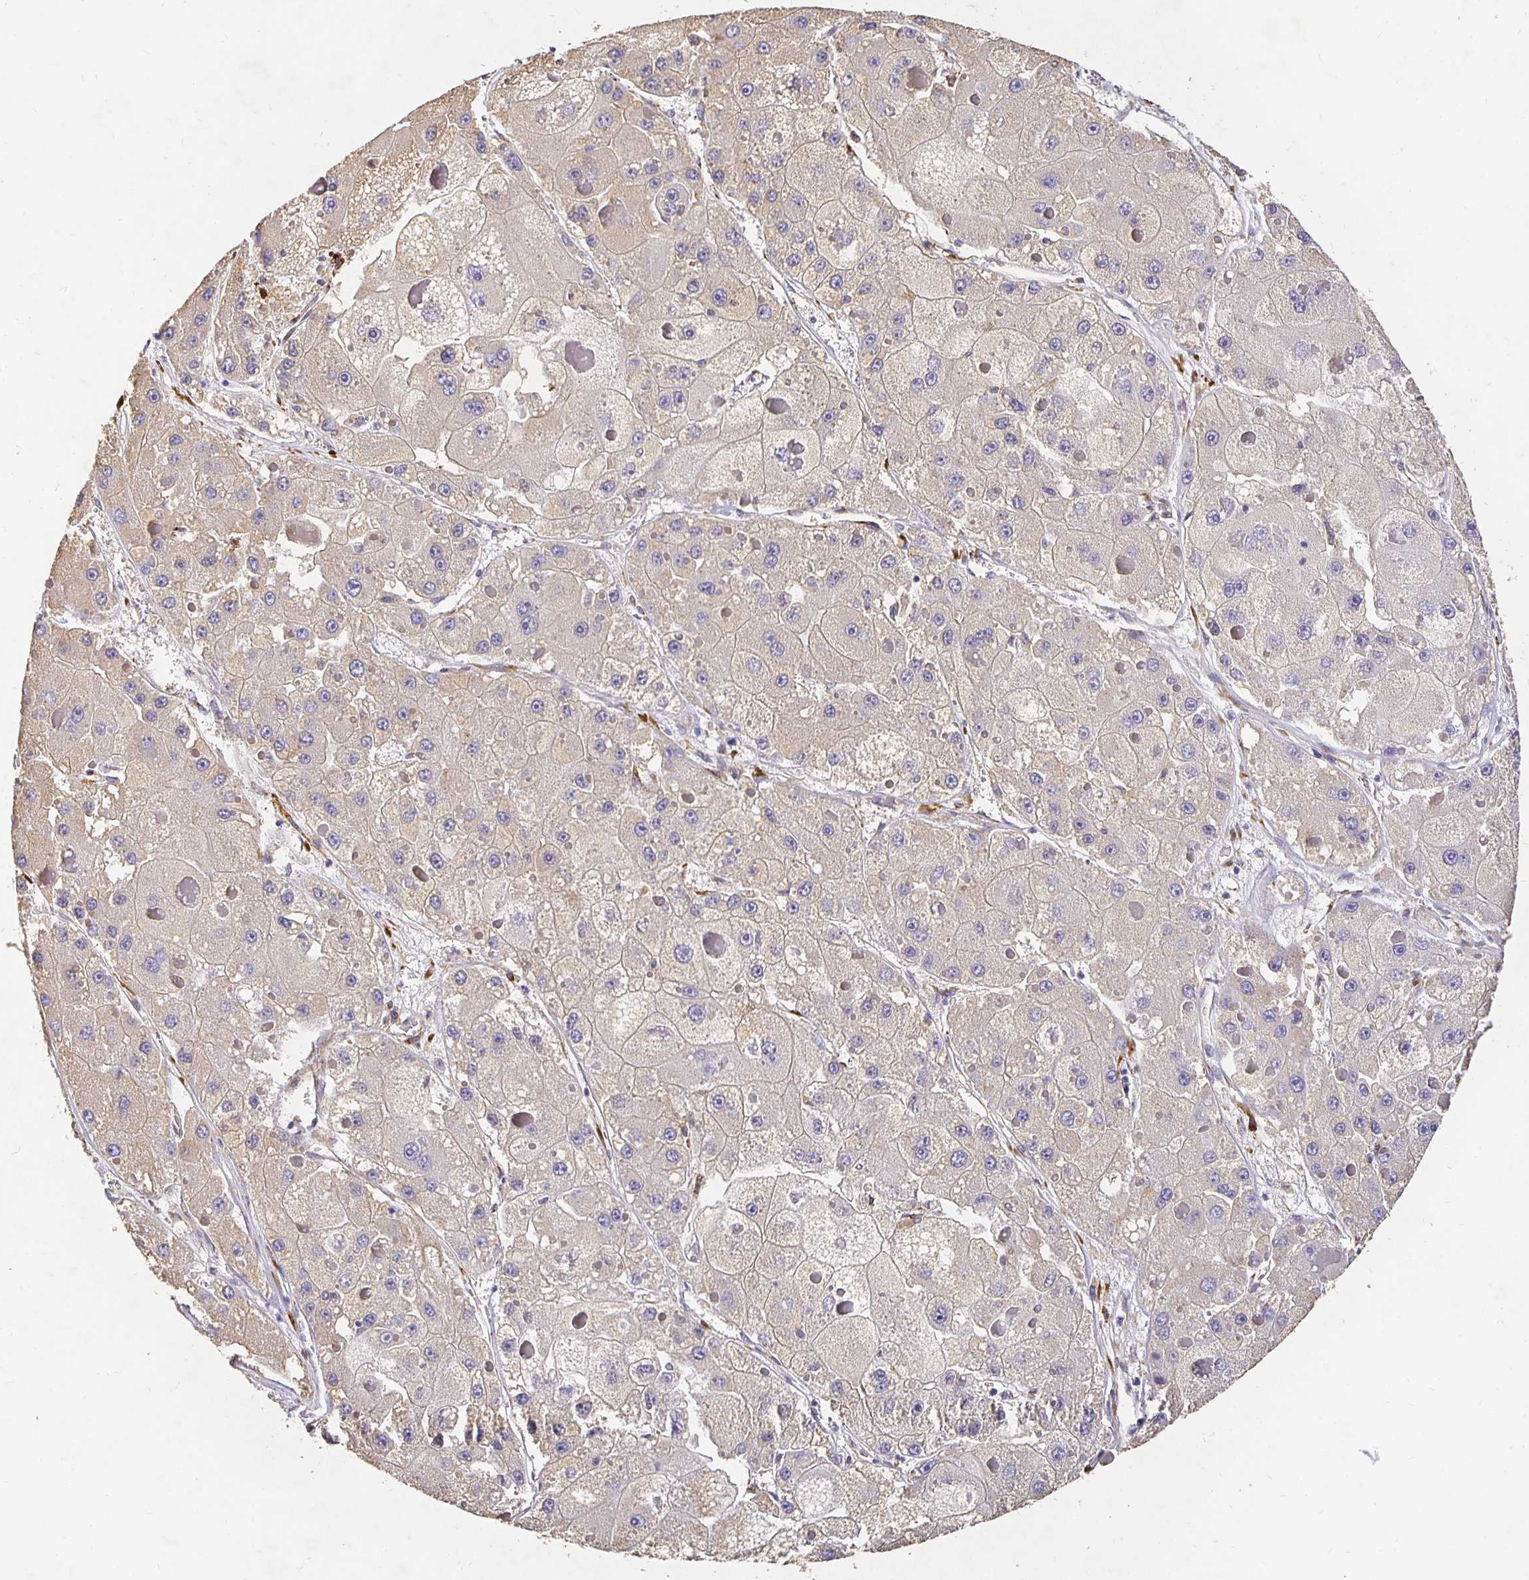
{"staining": {"intensity": "weak", "quantity": "<25%", "location": "cytoplasmic/membranous"}, "tissue": "liver cancer", "cell_type": "Tumor cells", "image_type": "cancer", "snomed": [{"axis": "morphology", "description": "Carcinoma, Hepatocellular, NOS"}, {"axis": "topography", "description": "Liver"}], "caption": "IHC of human liver cancer (hepatocellular carcinoma) demonstrates no expression in tumor cells.", "gene": "PLOD1", "patient": {"sex": "female", "age": 73}}